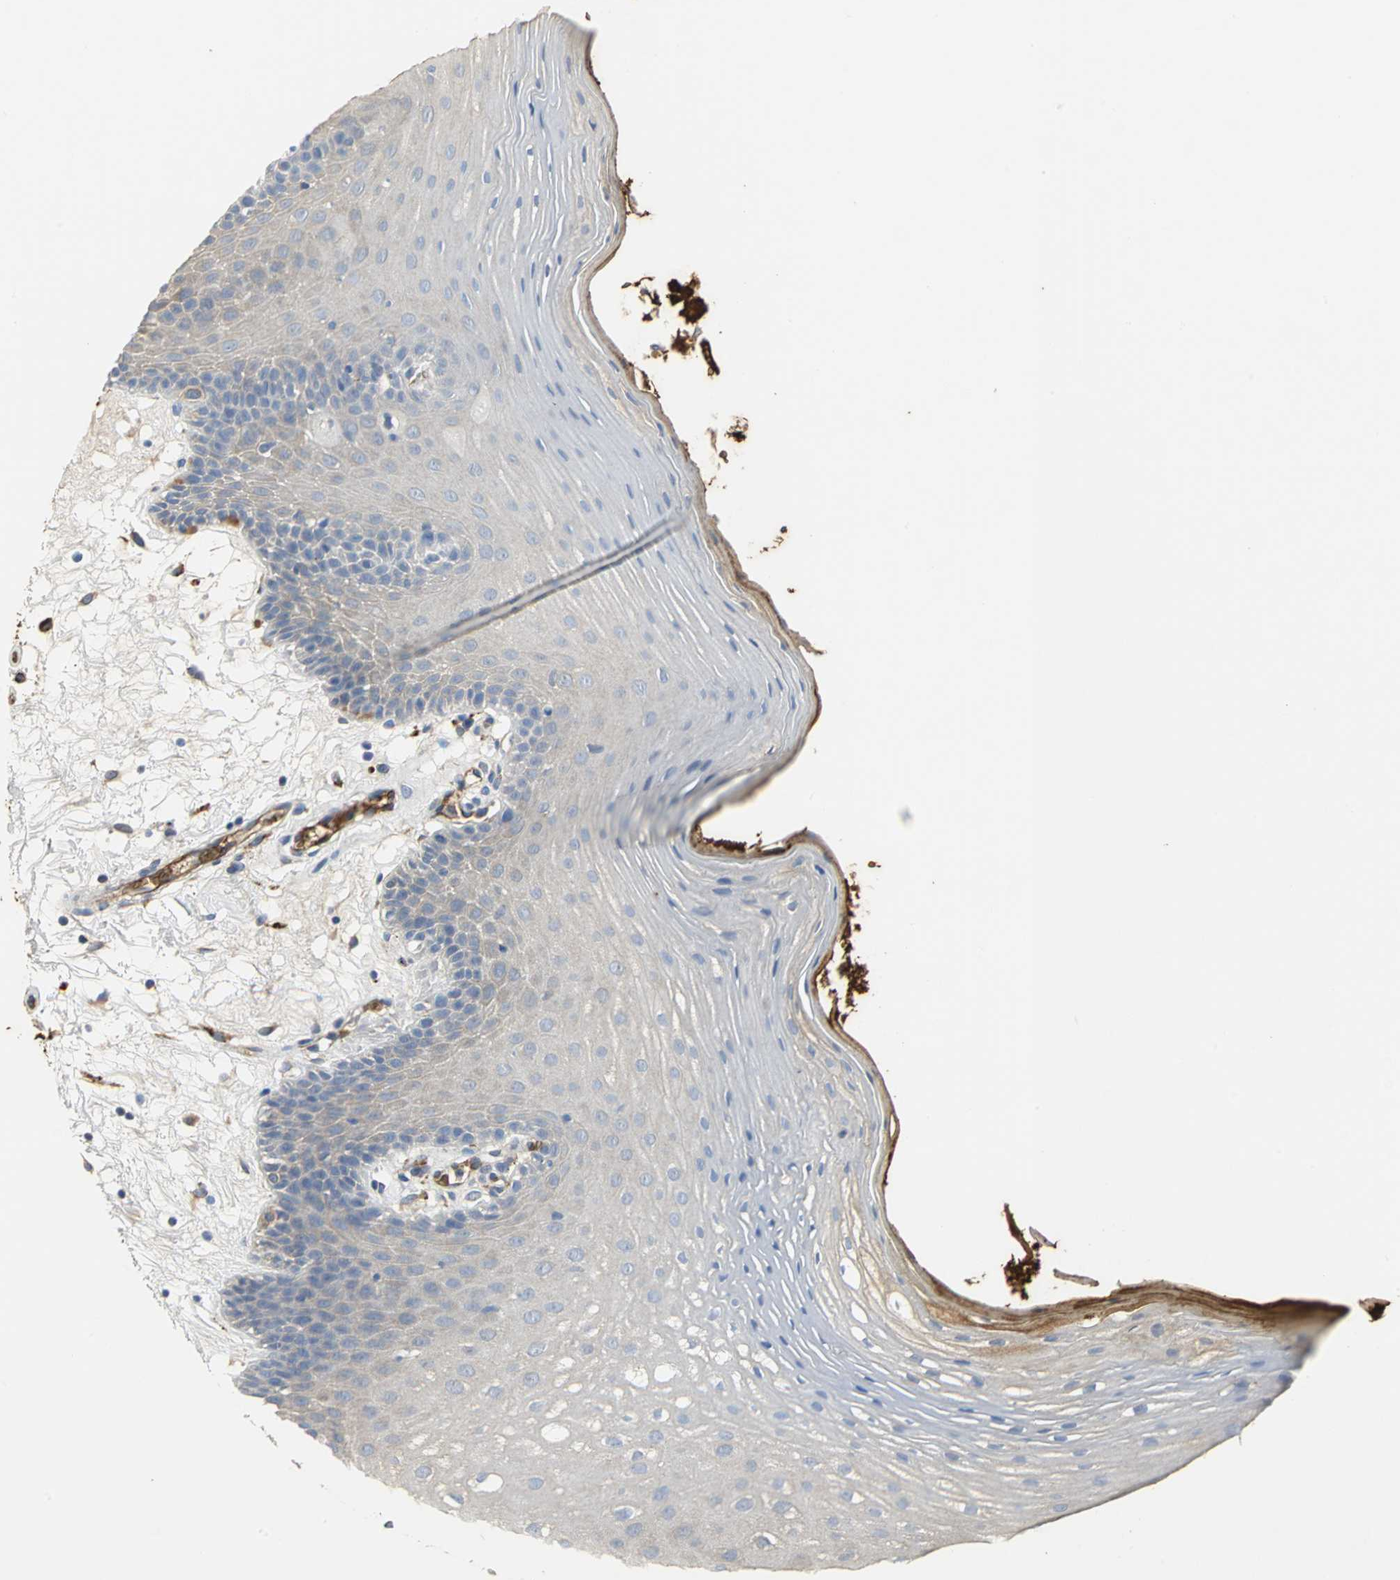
{"staining": {"intensity": "moderate", "quantity": "<25%", "location": "cytoplasmic/membranous"}, "tissue": "oral mucosa", "cell_type": "Squamous epithelial cells", "image_type": "normal", "snomed": [{"axis": "morphology", "description": "Normal tissue, NOS"}, {"axis": "morphology", "description": "Squamous cell carcinoma, NOS"}, {"axis": "topography", "description": "Skeletal muscle"}, {"axis": "topography", "description": "Oral tissue"}, {"axis": "topography", "description": "Head-Neck"}], "caption": "IHC (DAB (3,3'-diaminobenzidine)) staining of normal oral mucosa reveals moderate cytoplasmic/membranous protein staining in about <25% of squamous epithelial cells.", "gene": "TREM1", "patient": {"sex": "male", "age": 71}}